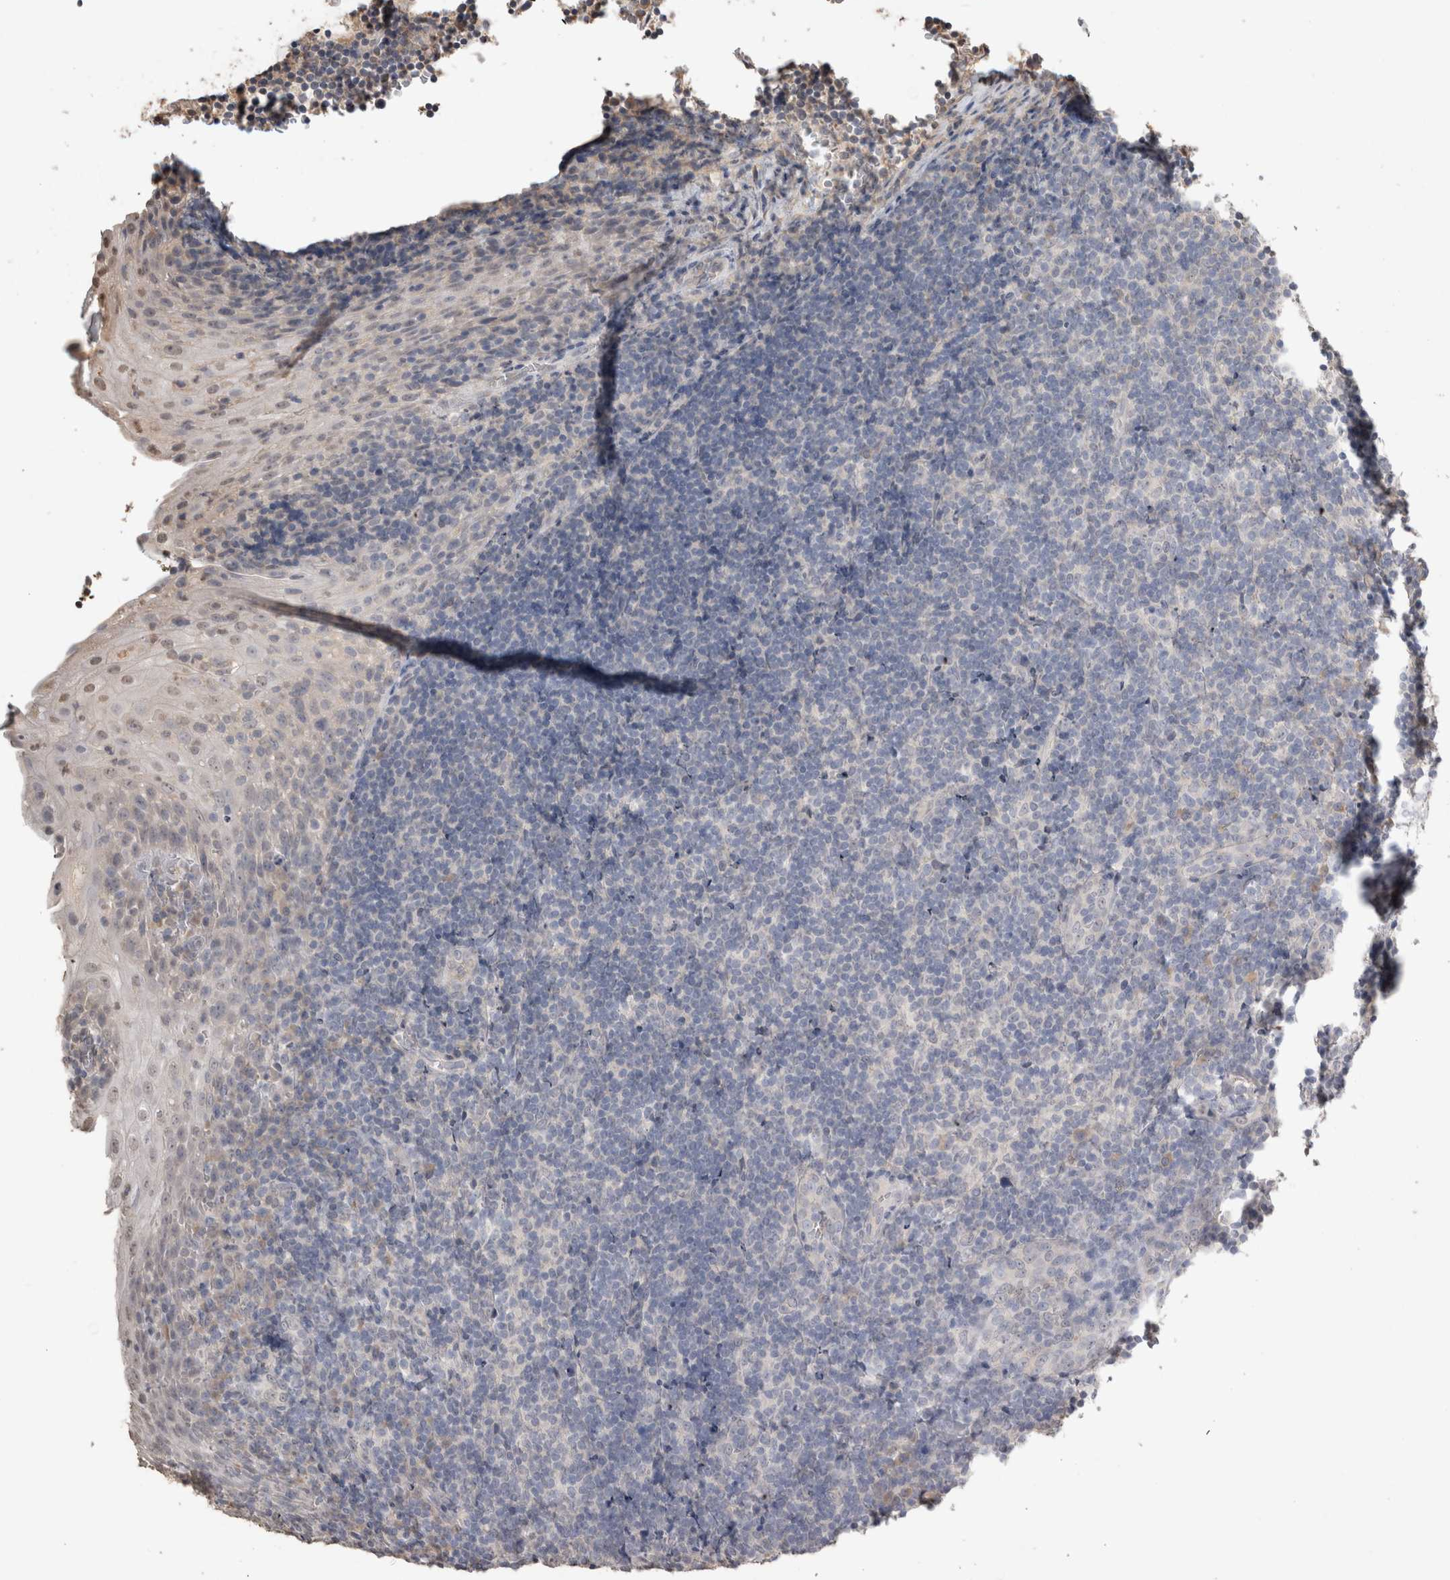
{"staining": {"intensity": "negative", "quantity": "none", "location": "none"}, "tissue": "tonsil", "cell_type": "Germinal center cells", "image_type": "normal", "snomed": [{"axis": "morphology", "description": "Normal tissue, NOS"}, {"axis": "topography", "description": "Tonsil"}], "caption": "The micrograph displays no significant positivity in germinal center cells of tonsil.", "gene": "NAALADL2", "patient": {"sex": "male", "age": 37}}